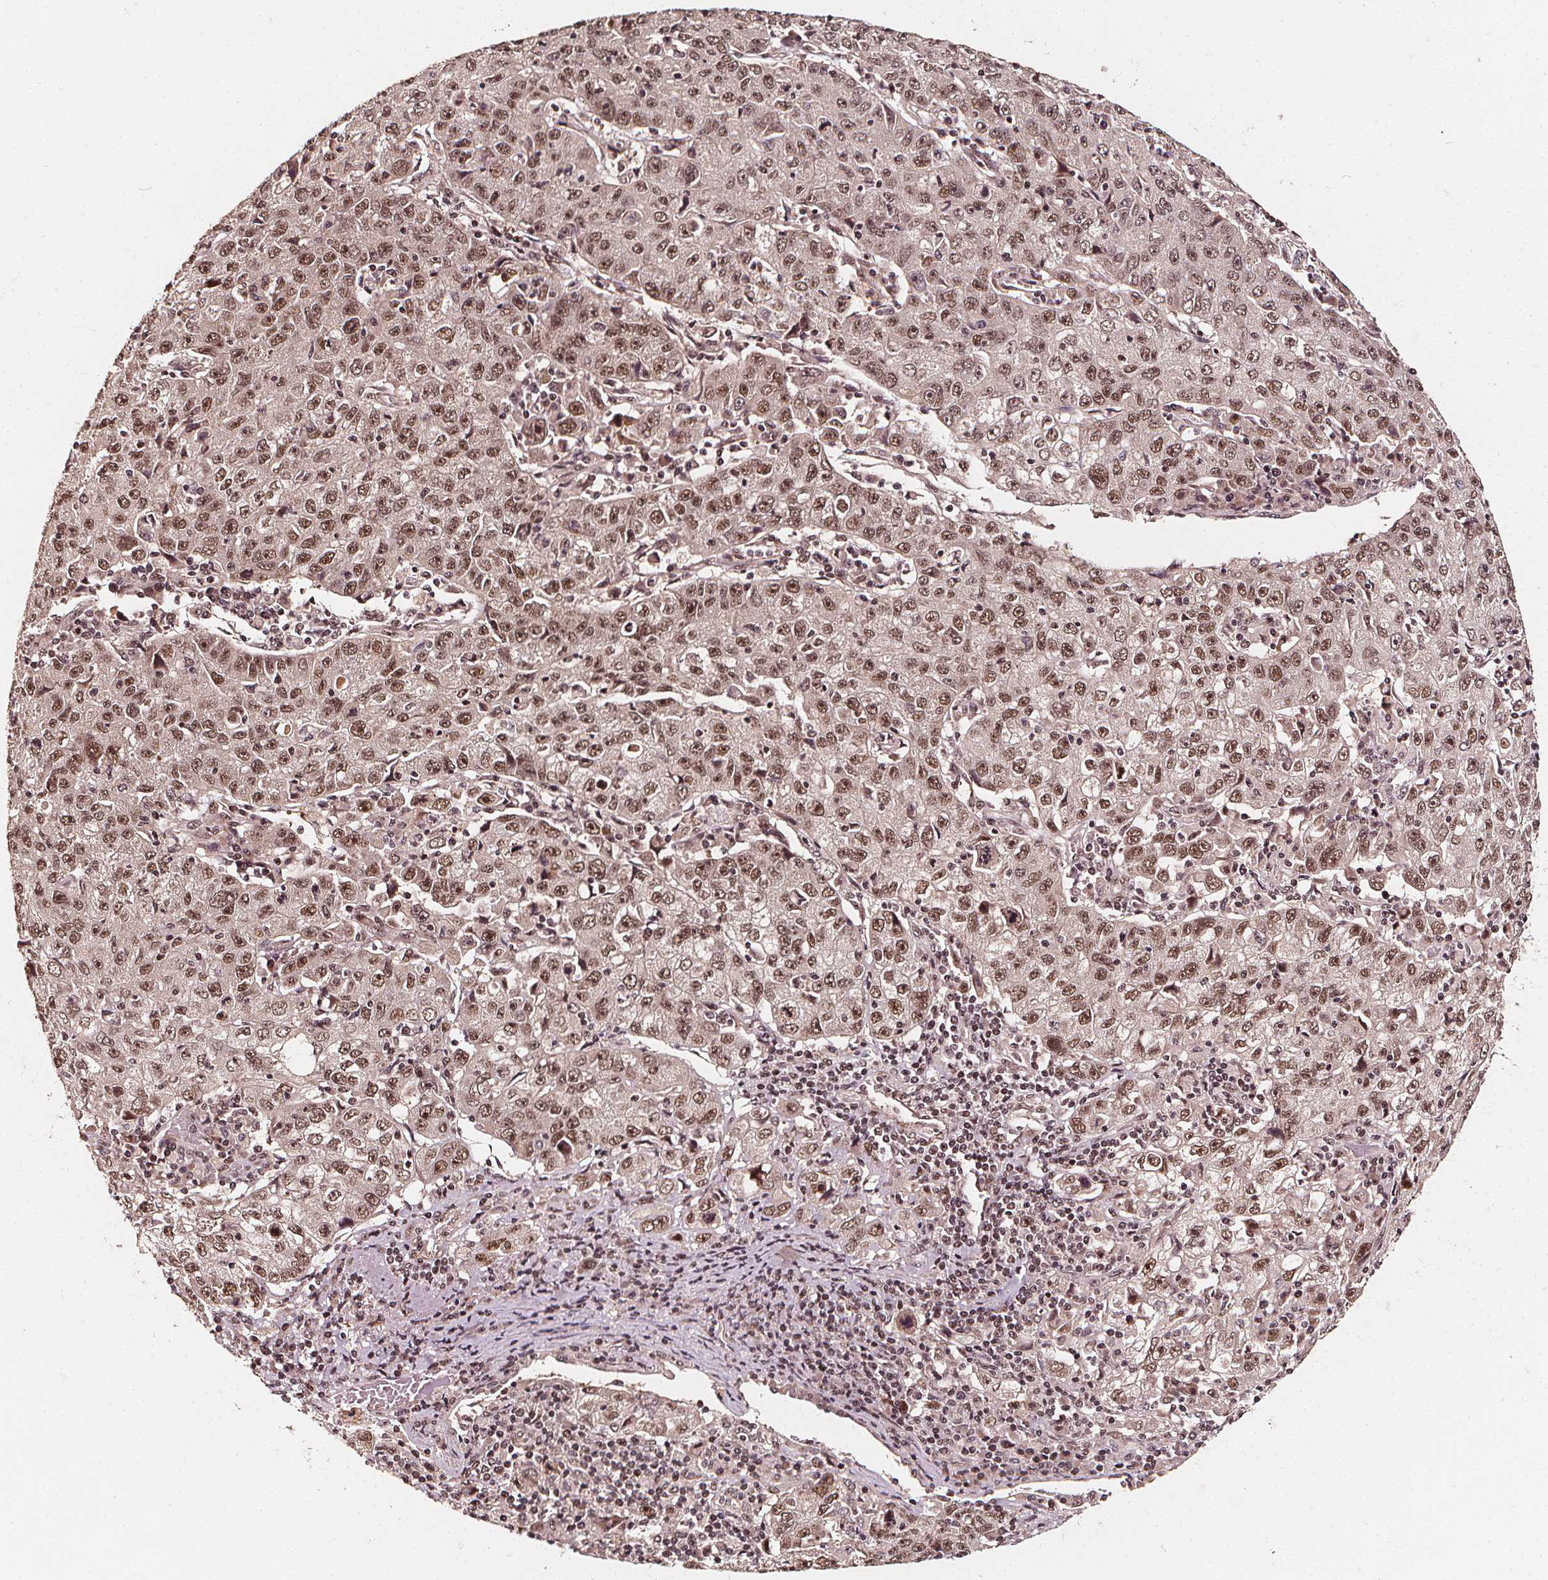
{"staining": {"intensity": "moderate", "quantity": ">75%", "location": "nuclear"}, "tissue": "lung cancer", "cell_type": "Tumor cells", "image_type": "cancer", "snomed": [{"axis": "morphology", "description": "Normal morphology"}, {"axis": "morphology", "description": "Adenocarcinoma, NOS"}, {"axis": "topography", "description": "Lymph node"}, {"axis": "topography", "description": "Lung"}], "caption": "Immunohistochemistry micrograph of lung adenocarcinoma stained for a protein (brown), which demonstrates medium levels of moderate nuclear positivity in approximately >75% of tumor cells.", "gene": "EXOSC9", "patient": {"sex": "female", "age": 57}}